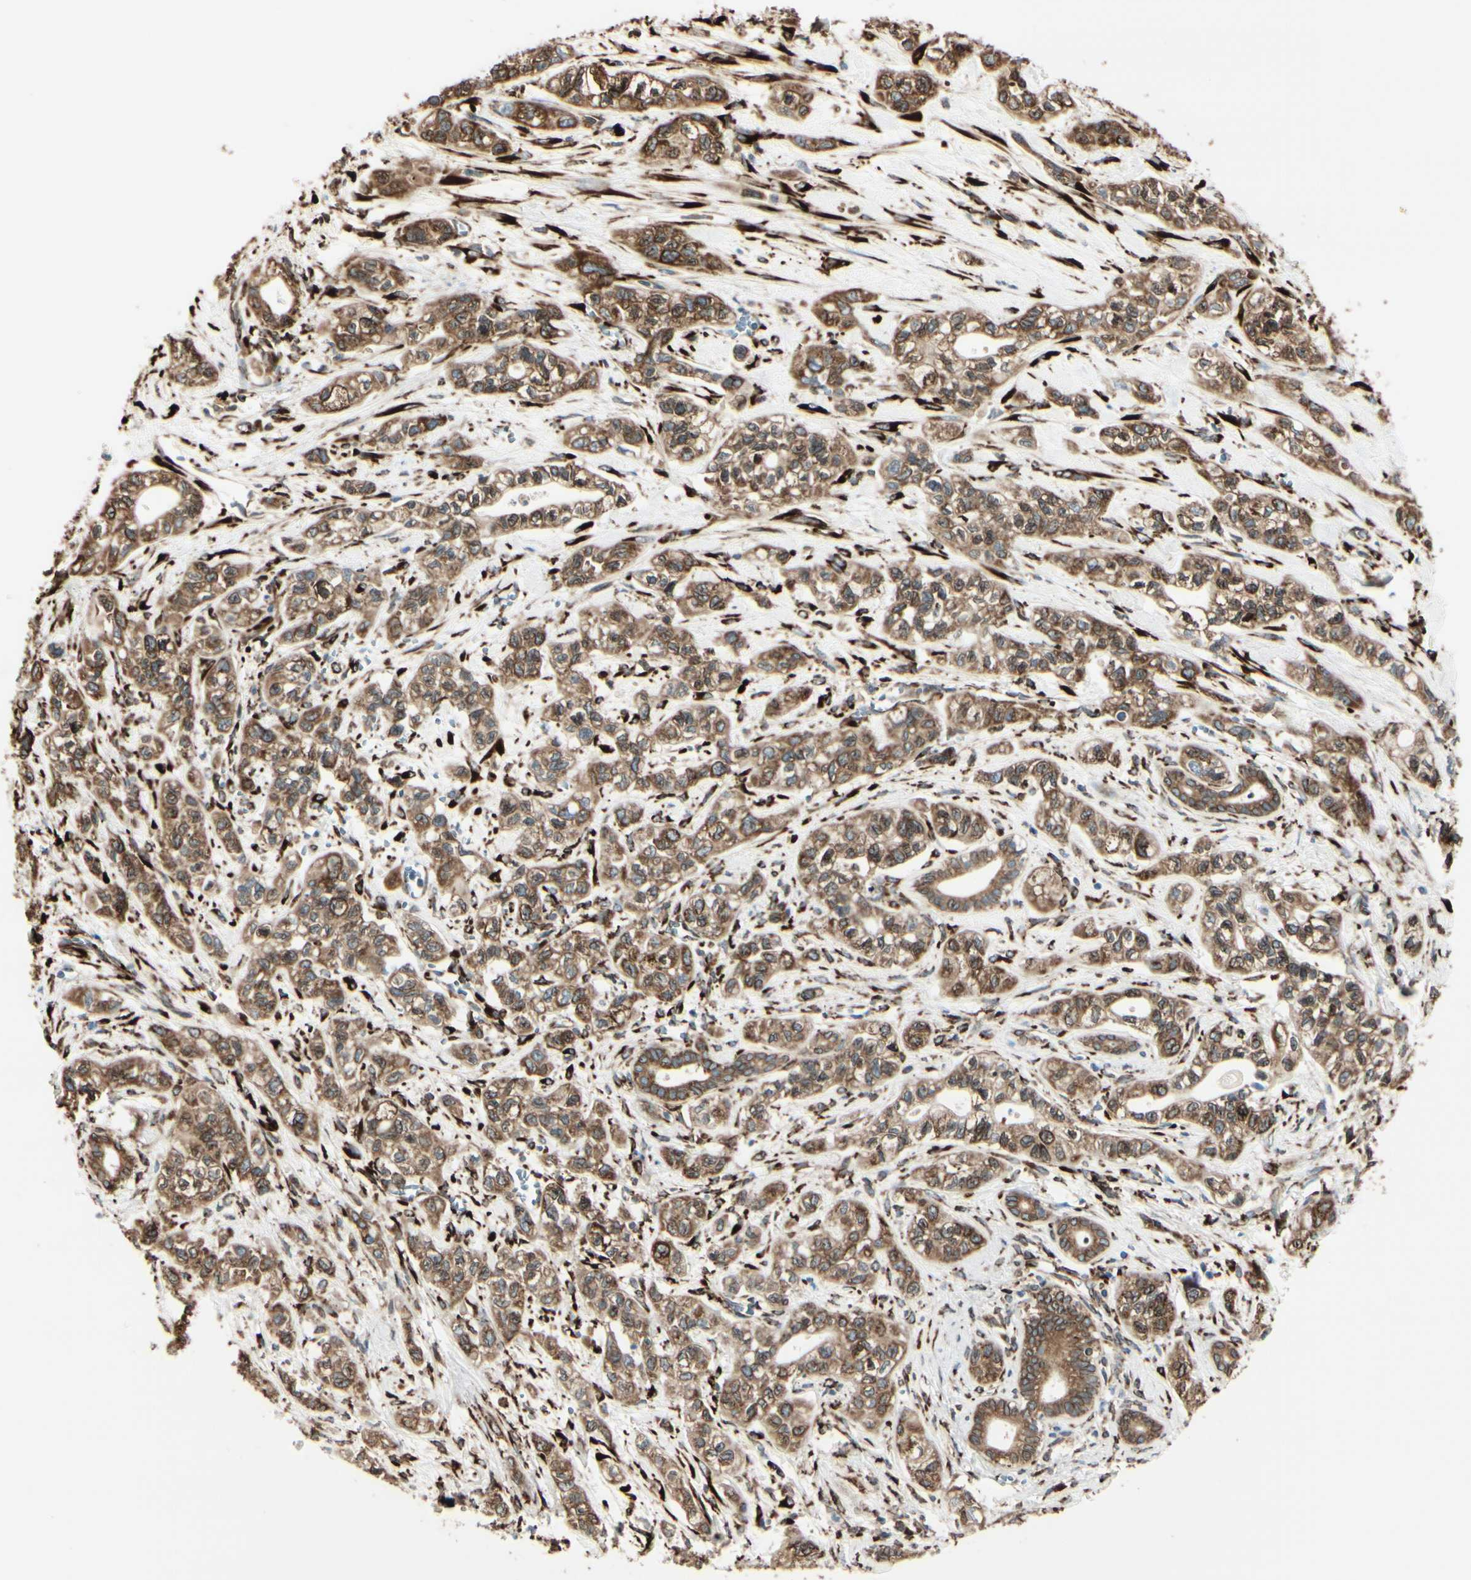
{"staining": {"intensity": "moderate", "quantity": ">75%", "location": "cytoplasmic/membranous"}, "tissue": "pancreatic cancer", "cell_type": "Tumor cells", "image_type": "cancer", "snomed": [{"axis": "morphology", "description": "Adenocarcinoma, NOS"}, {"axis": "topography", "description": "Pancreas"}], "caption": "This histopathology image displays pancreatic cancer stained with immunohistochemistry to label a protein in brown. The cytoplasmic/membranous of tumor cells show moderate positivity for the protein. Nuclei are counter-stained blue.", "gene": "RRBP1", "patient": {"sex": "male", "age": 74}}